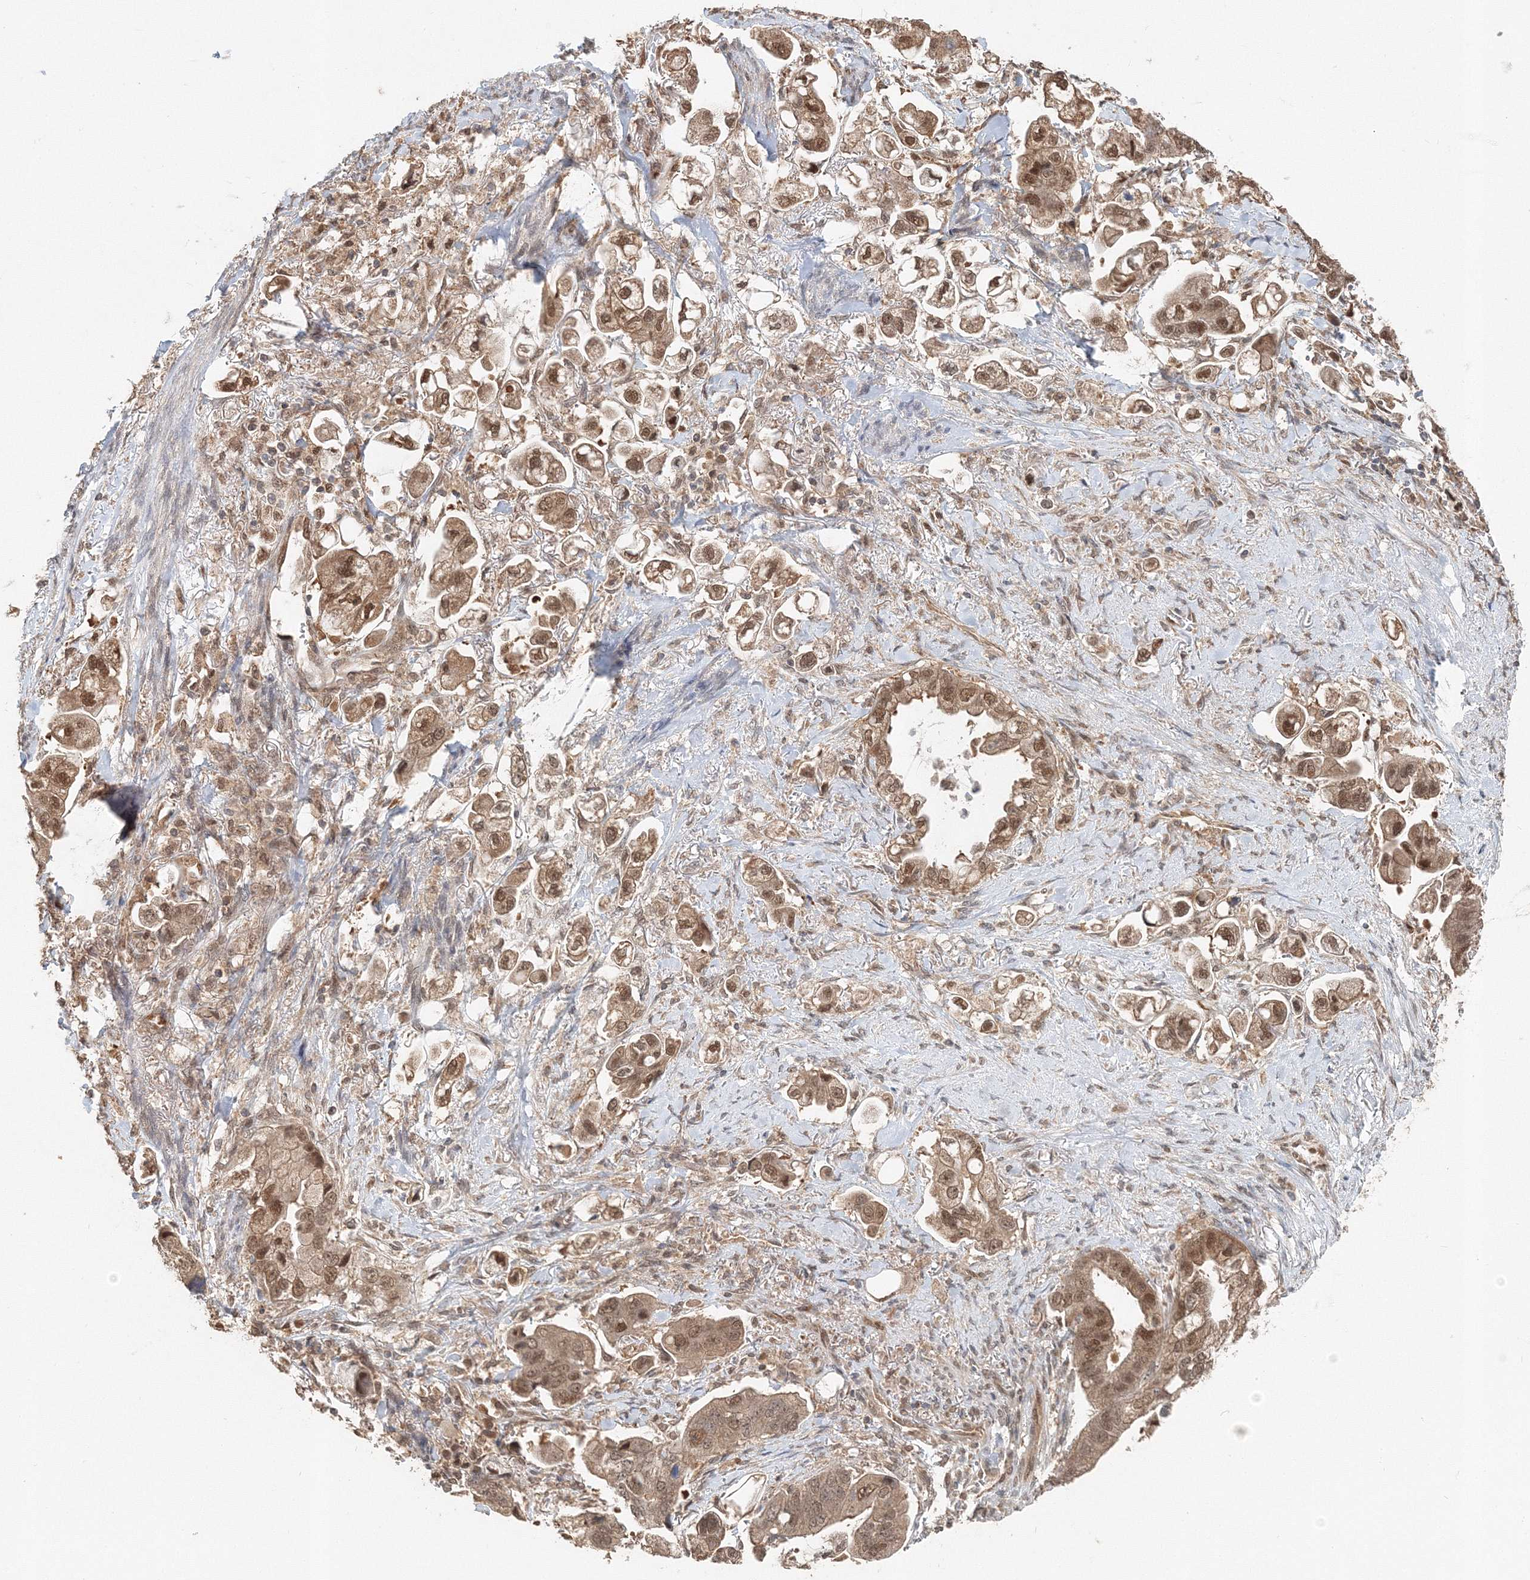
{"staining": {"intensity": "moderate", "quantity": ">75%", "location": "cytoplasmic/membranous,nuclear"}, "tissue": "stomach cancer", "cell_type": "Tumor cells", "image_type": "cancer", "snomed": [{"axis": "morphology", "description": "Adenocarcinoma, NOS"}, {"axis": "topography", "description": "Stomach"}], "caption": "Tumor cells show medium levels of moderate cytoplasmic/membranous and nuclear staining in about >75% of cells in stomach cancer. (Stains: DAB (3,3'-diaminobenzidine) in brown, nuclei in blue, Microscopy: brightfield microscopy at high magnification).", "gene": "PSMD6", "patient": {"sex": "male", "age": 62}}